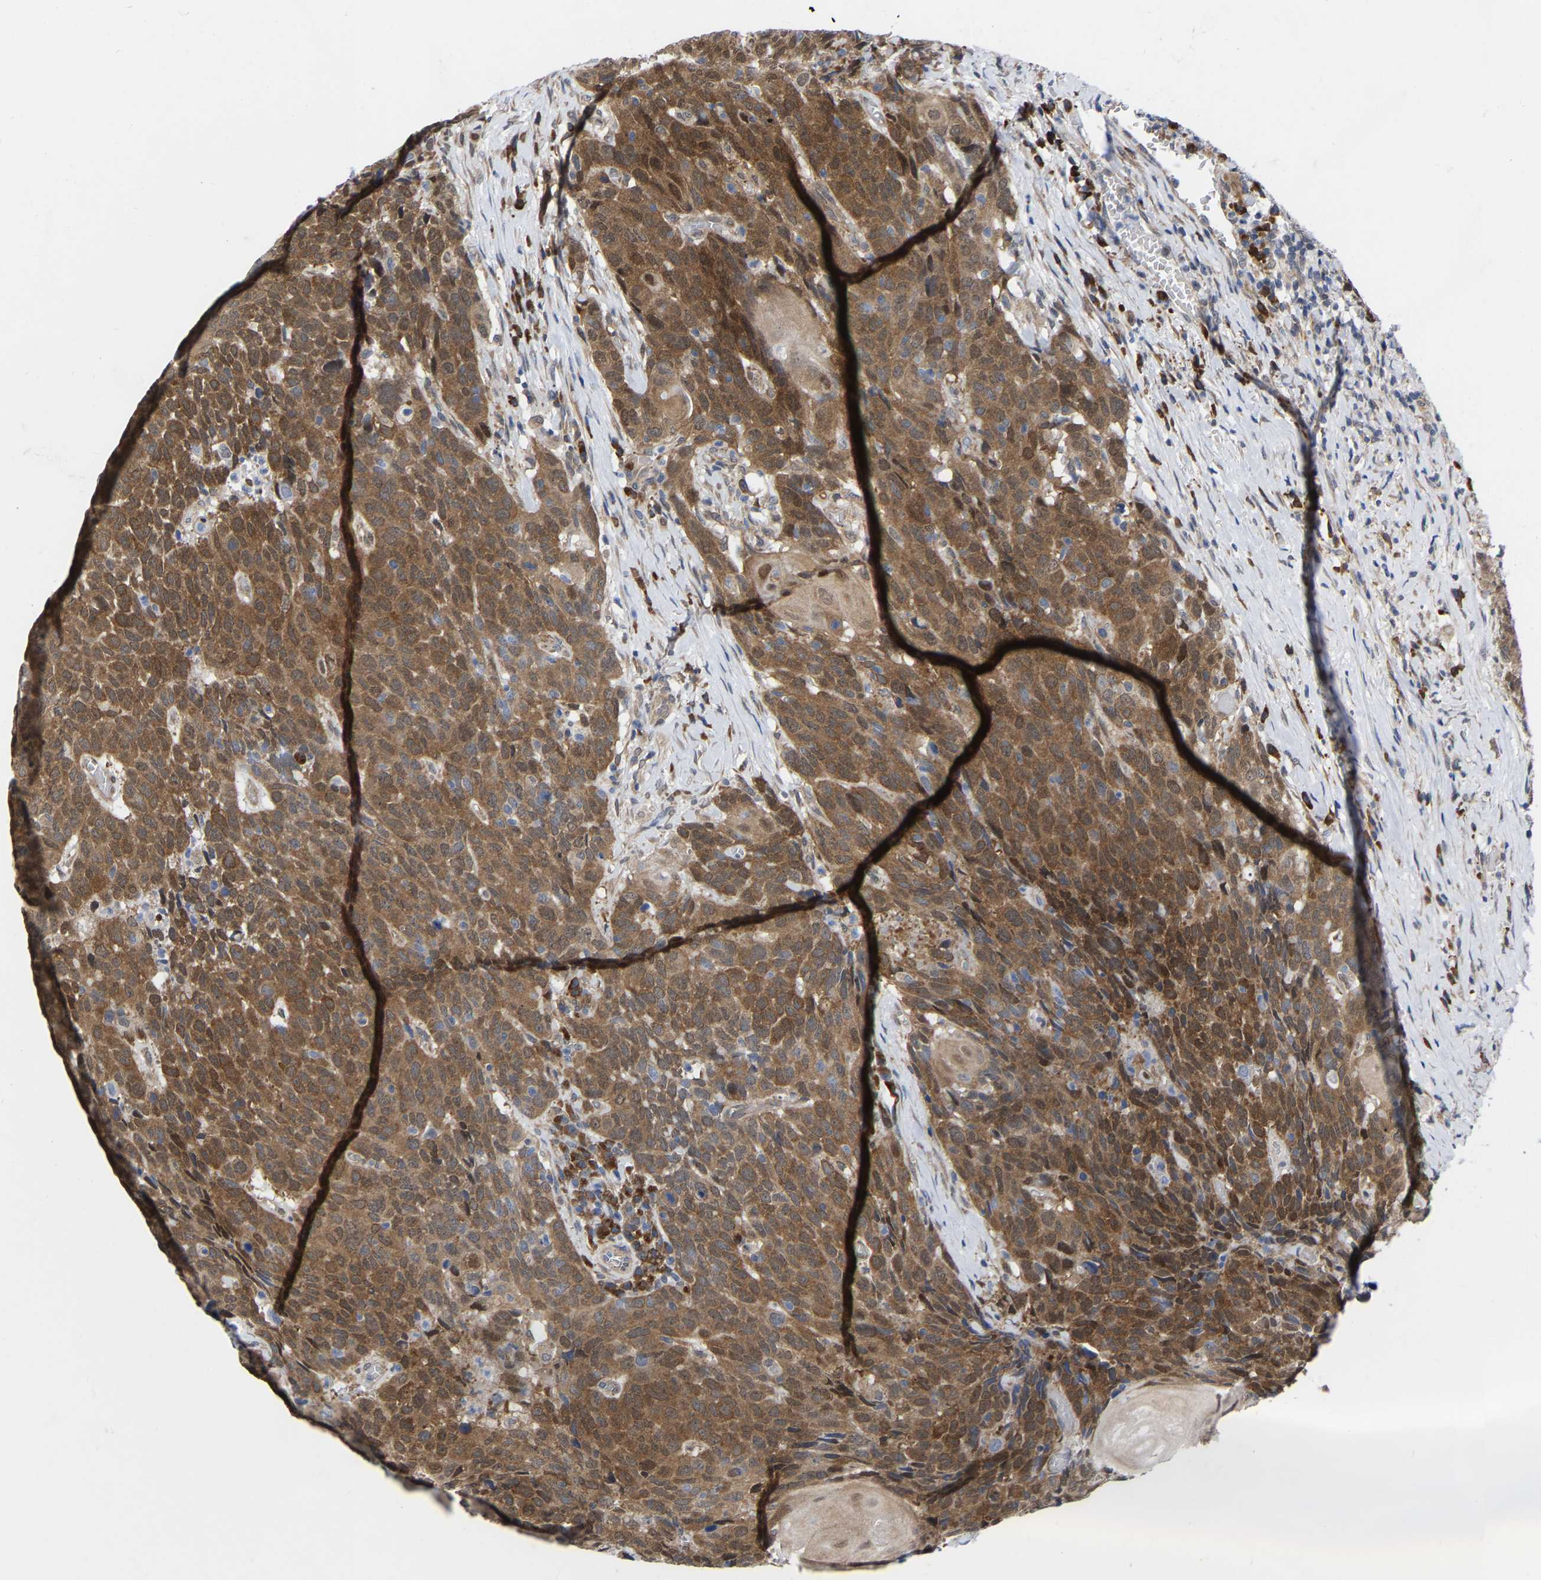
{"staining": {"intensity": "moderate", "quantity": ">75%", "location": "cytoplasmic/membranous,nuclear"}, "tissue": "head and neck cancer", "cell_type": "Tumor cells", "image_type": "cancer", "snomed": [{"axis": "morphology", "description": "Squamous cell carcinoma, NOS"}, {"axis": "topography", "description": "Head-Neck"}], "caption": "Moderate cytoplasmic/membranous and nuclear expression is present in about >75% of tumor cells in squamous cell carcinoma (head and neck). The protein of interest is shown in brown color, while the nuclei are stained blue.", "gene": "UBE4B", "patient": {"sex": "male", "age": 66}}